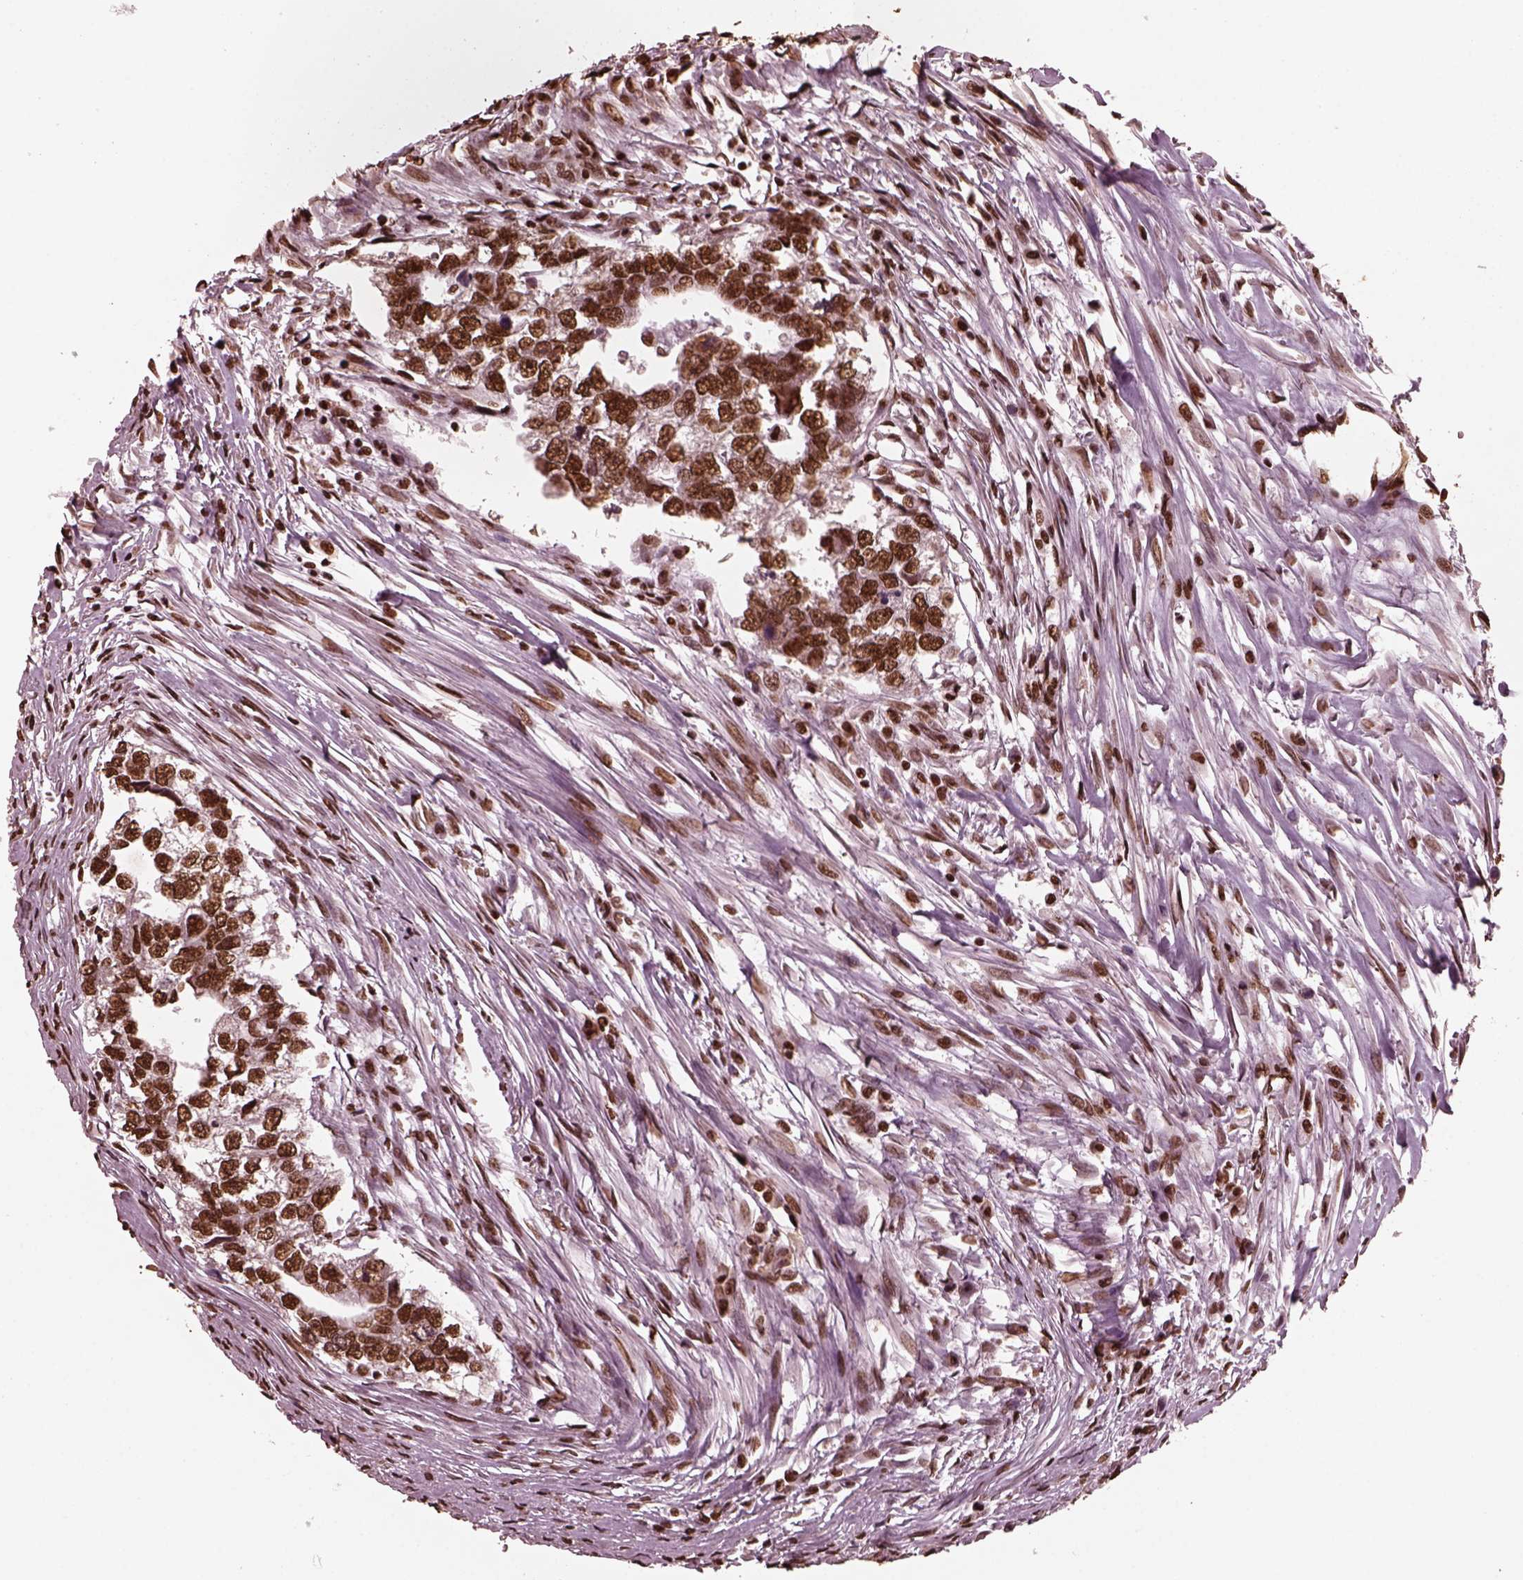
{"staining": {"intensity": "strong", "quantity": ">75%", "location": "nuclear"}, "tissue": "testis cancer", "cell_type": "Tumor cells", "image_type": "cancer", "snomed": [{"axis": "morphology", "description": "Carcinoma, Embryonal, NOS"}, {"axis": "morphology", "description": "Teratoma, malignant, NOS"}, {"axis": "topography", "description": "Testis"}], "caption": "Immunohistochemistry (IHC) of human testis cancer (embryonal carcinoma) shows high levels of strong nuclear expression in approximately >75% of tumor cells.", "gene": "NSD1", "patient": {"sex": "male", "age": 44}}